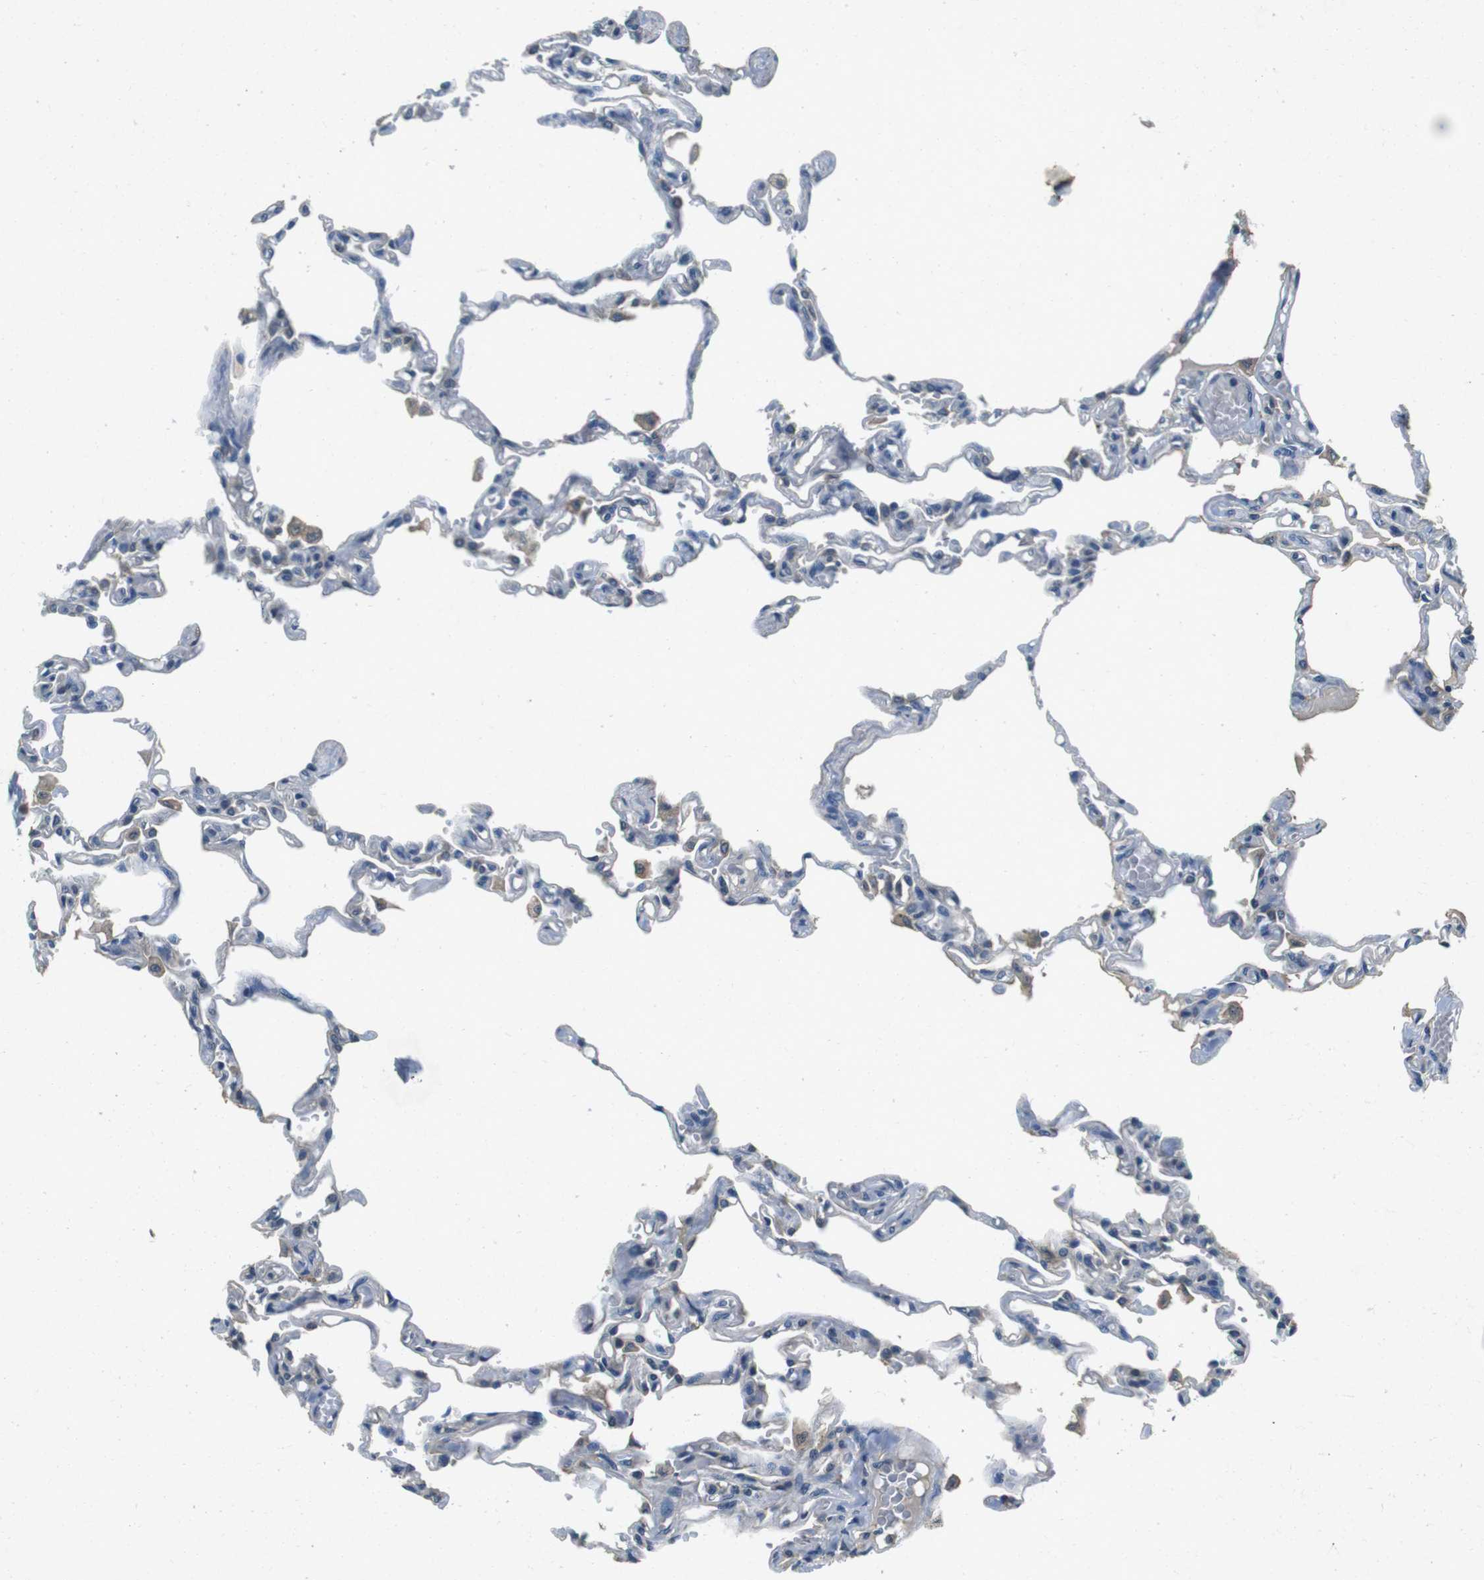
{"staining": {"intensity": "negative", "quantity": "none", "location": "none"}, "tissue": "lung", "cell_type": "Alveolar cells", "image_type": "normal", "snomed": [{"axis": "morphology", "description": "Normal tissue, NOS"}, {"axis": "topography", "description": "Lung"}], "caption": "Normal lung was stained to show a protein in brown. There is no significant staining in alveolar cells. The staining is performed using DAB brown chromogen with nuclei counter-stained in using hematoxylin.", "gene": "DTNA", "patient": {"sex": "male", "age": 21}}